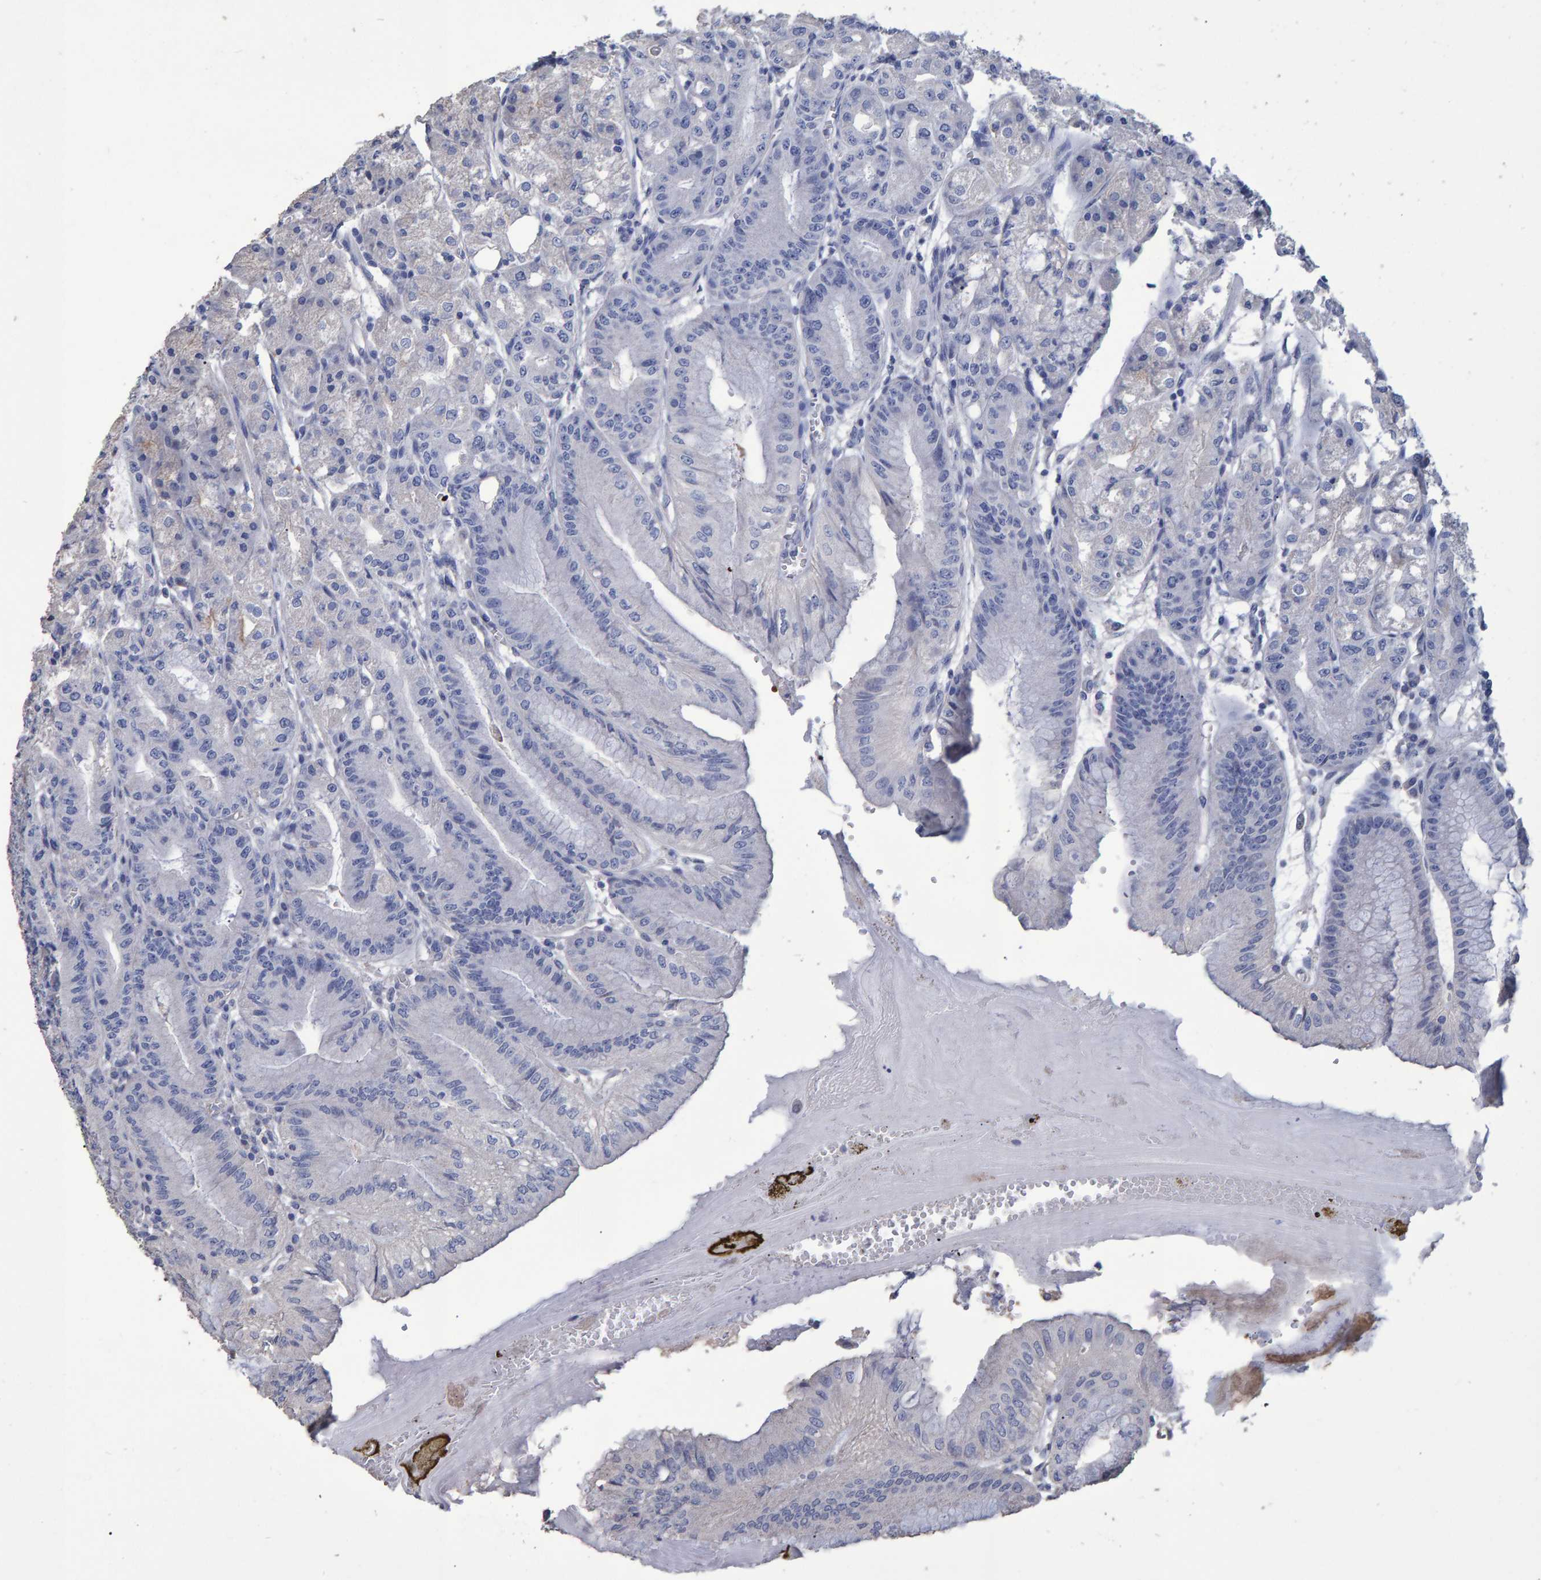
{"staining": {"intensity": "negative", "quantity": "none", "location": "none"}, "tissue": "stomach", "cell_type": "Glandular cells", "image_type": "normal", "snomed": [{"axis": "morphology", "description": "Normal tissue, NOS"}, {"axis": "topography", "description": "Stomach, lower"}], "caption": "Stomach was stained to show a protein in brown. There is no significant expression in glandular cells. (DAB immunohistochemistry (IHC) visualized using brightfield microscopy, high magnification).", "gene": "HEMGN", "patient": {"sex": "male", "age": 71}}